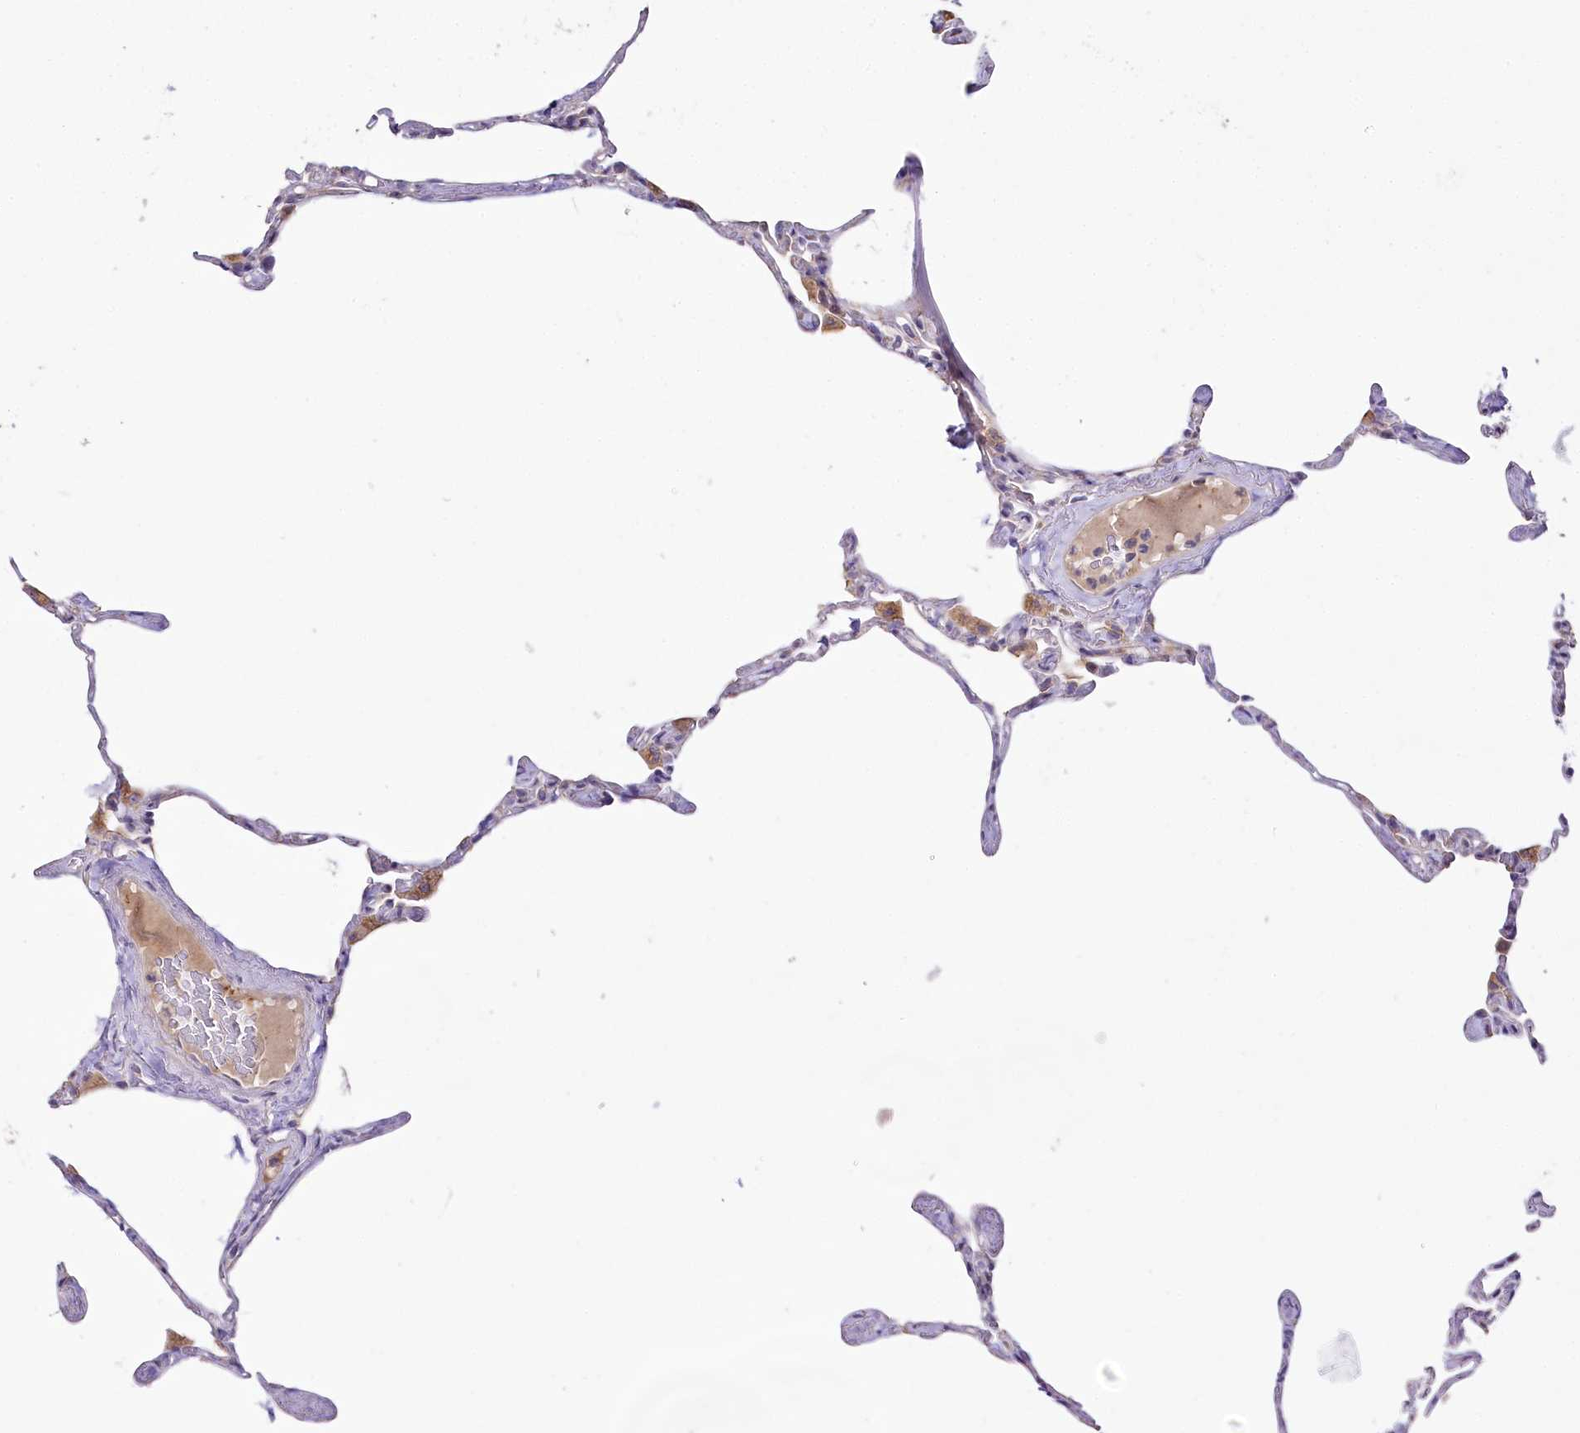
{"staining": {"intensity": "negative", "quantity": "none", "location": "none"}, "tissue": "lung", "cell_type": "Alveolar cells", "image_type": "normal", "snomed": [{"axis": "morphology", "description": "Normal tissue, NOS"}, {"axis": "topography", "description": "Lung"}], "caption": "Immunohistochemical staining of benign lung shows no significant positivity in alveolar cells. The staining is performed using DAB brown chromogen with nuclei counter-stained in using hematoxylin.", "gene": "SLC6A11", "patient": {"sex": "male", "age": 65}}